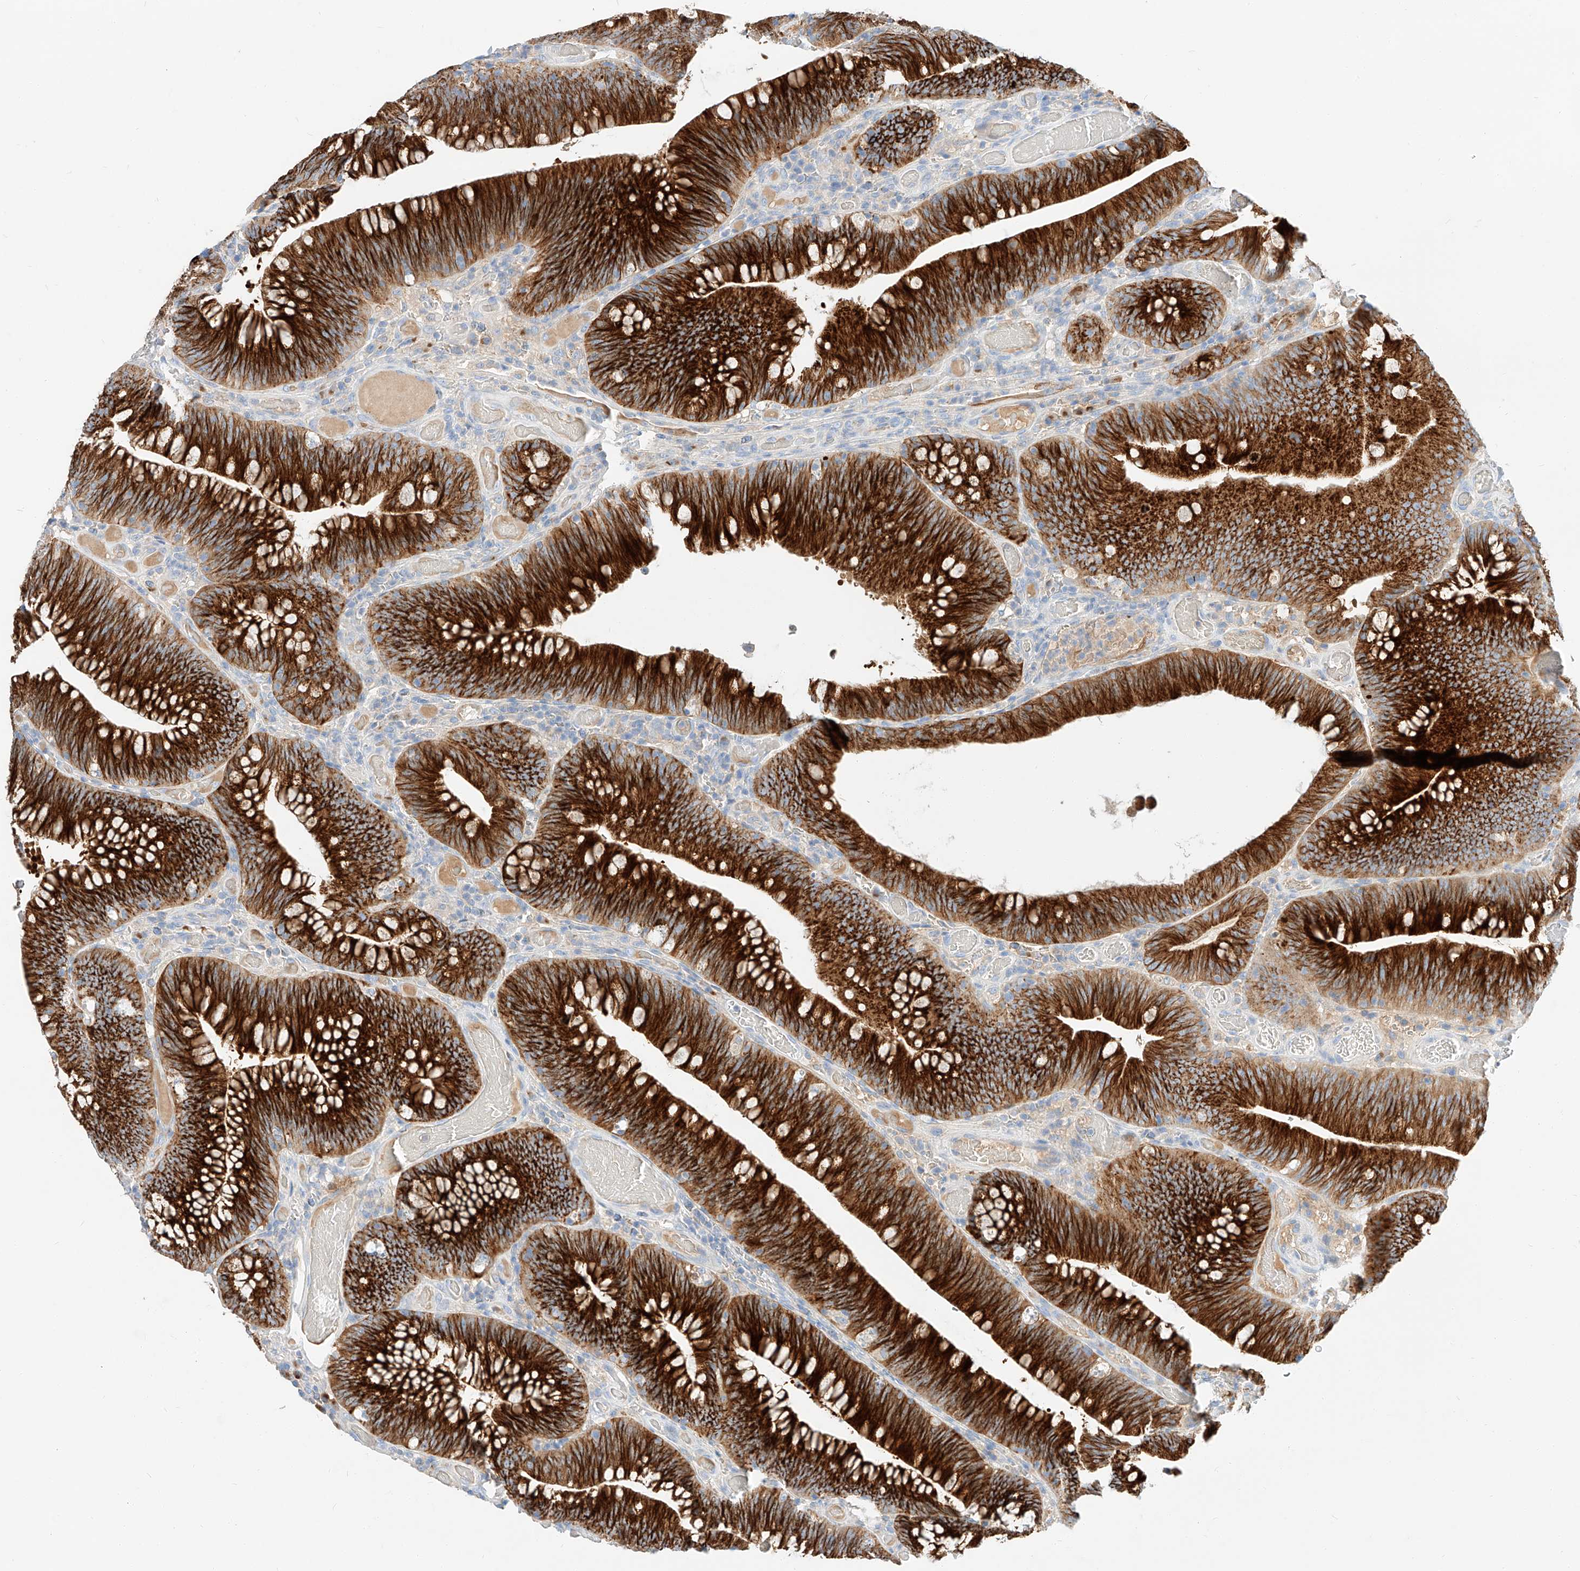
{"staining": {"intensity": "strong", "quantity": ">75%", "location": "cytoplasmic/membranous"}, "tissue": "colorectal cancer", "cell_type": "Tumor cells", "image_type": "cancer", "snomed": [{"axis": "morphology", "description": "Normal tissue, NOS"}, {"axis": "topography", "description": "Colon"}], "caption": "High-power microscopy captured an immunohistochemistry micrograph of colorectal cancer, revealing strong cytoplasmic/membranous positivity in approximately >75% of tumor cells.", "gene": "MAP7", "patient": {"sex": "female", "age": 82}}